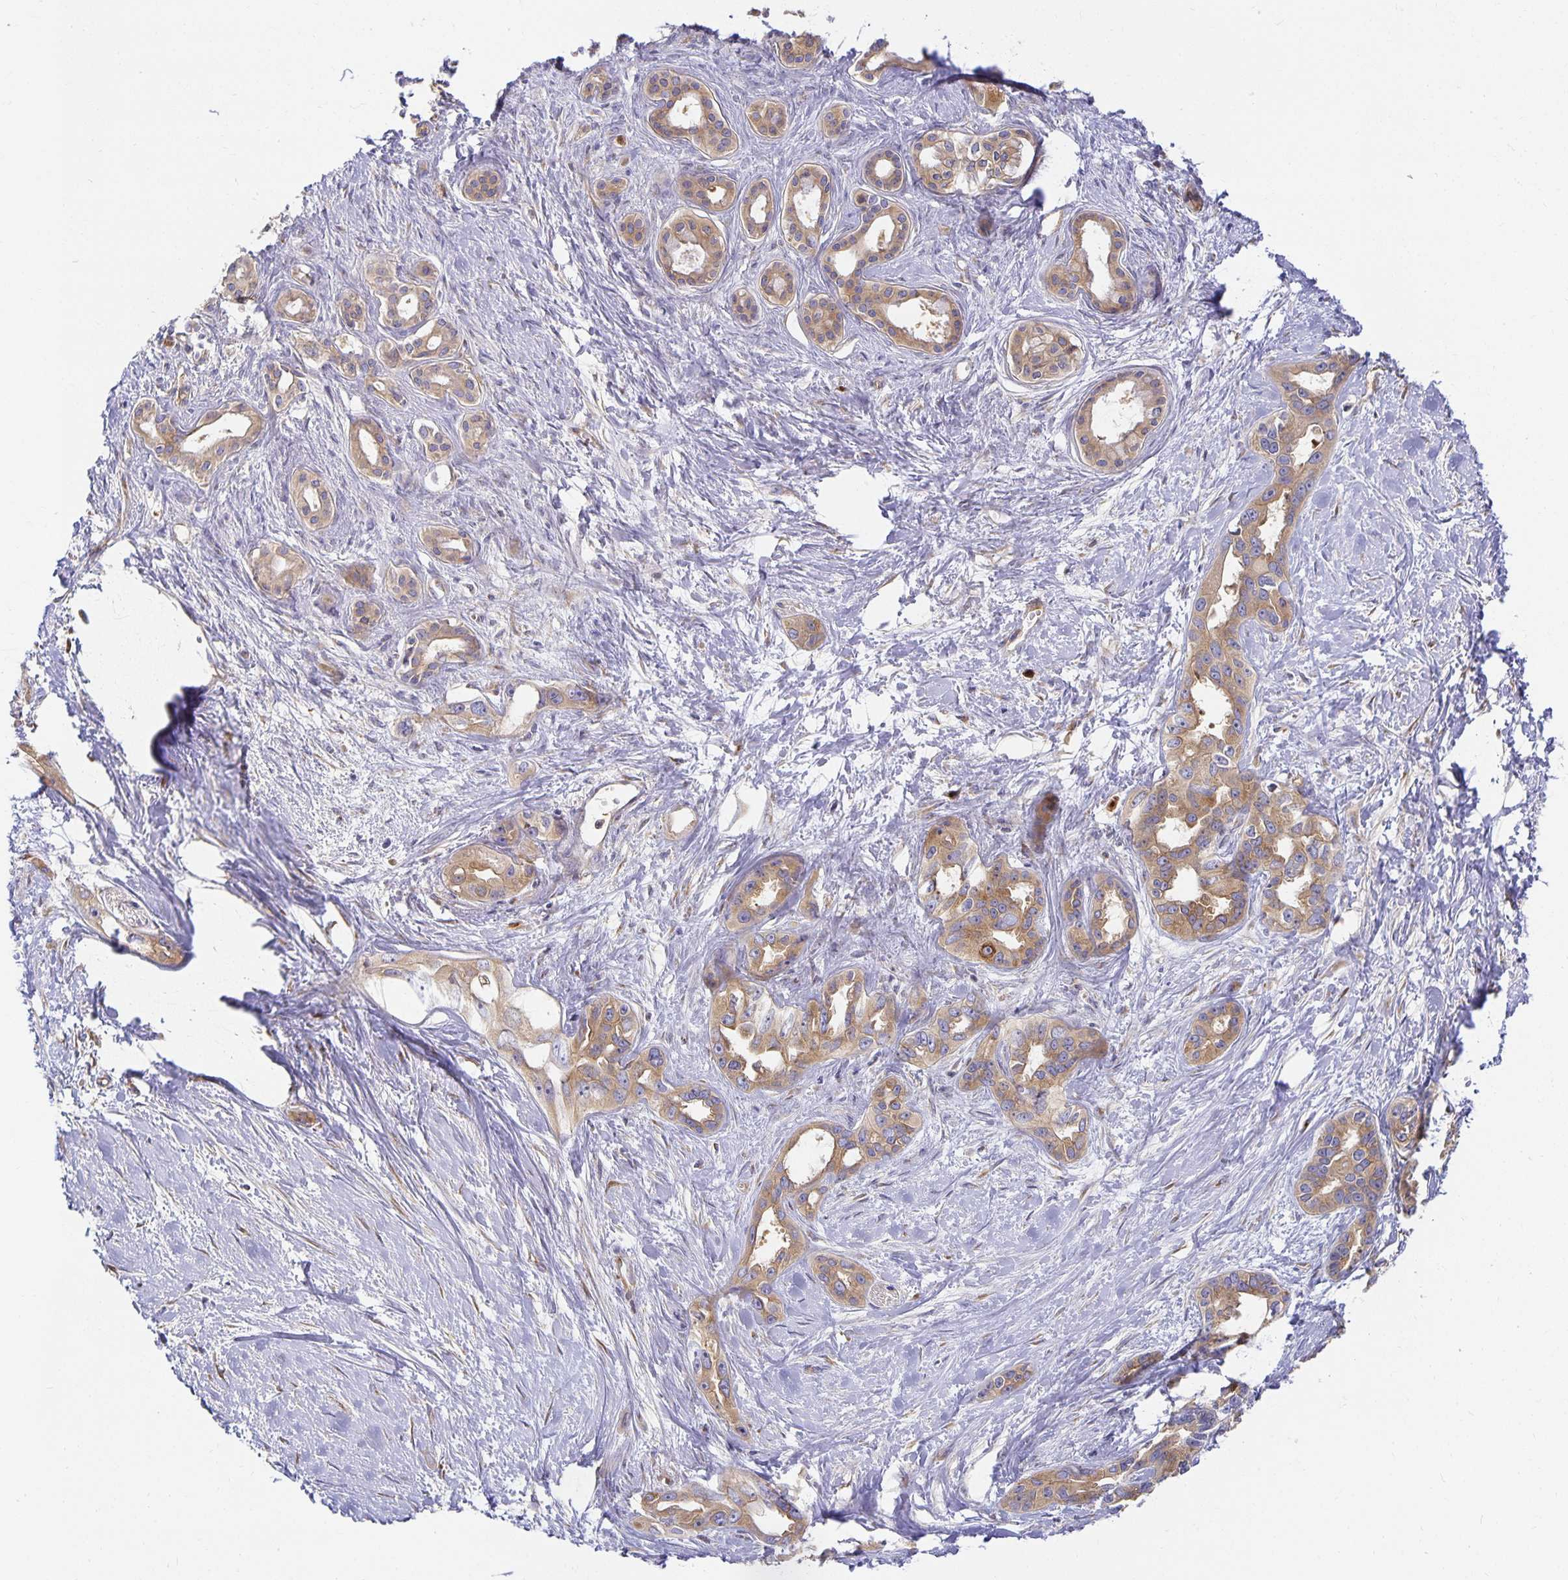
{"staining": {"intensity": "moderate", "quantity": ">75%", "location": "cytoplasmic/membranous"}, "tissue": "pancreatic cancer", "cell_type": "Tumor cells", "image_type": "cancer", "snomed": [{"axis": "morphology", "description": "Adenocarcinoma, NOS"}, {"axis": "topography", "description": "Pancreas"}], "caption": "Tumor cells exhibit medium levels of moderate cytoplasmic/membranous staining in about >75% of cells in human adenocarcinoma (pancreatic).", "gene": "USO1", "patient": {"sex": "female", "age": 50}}